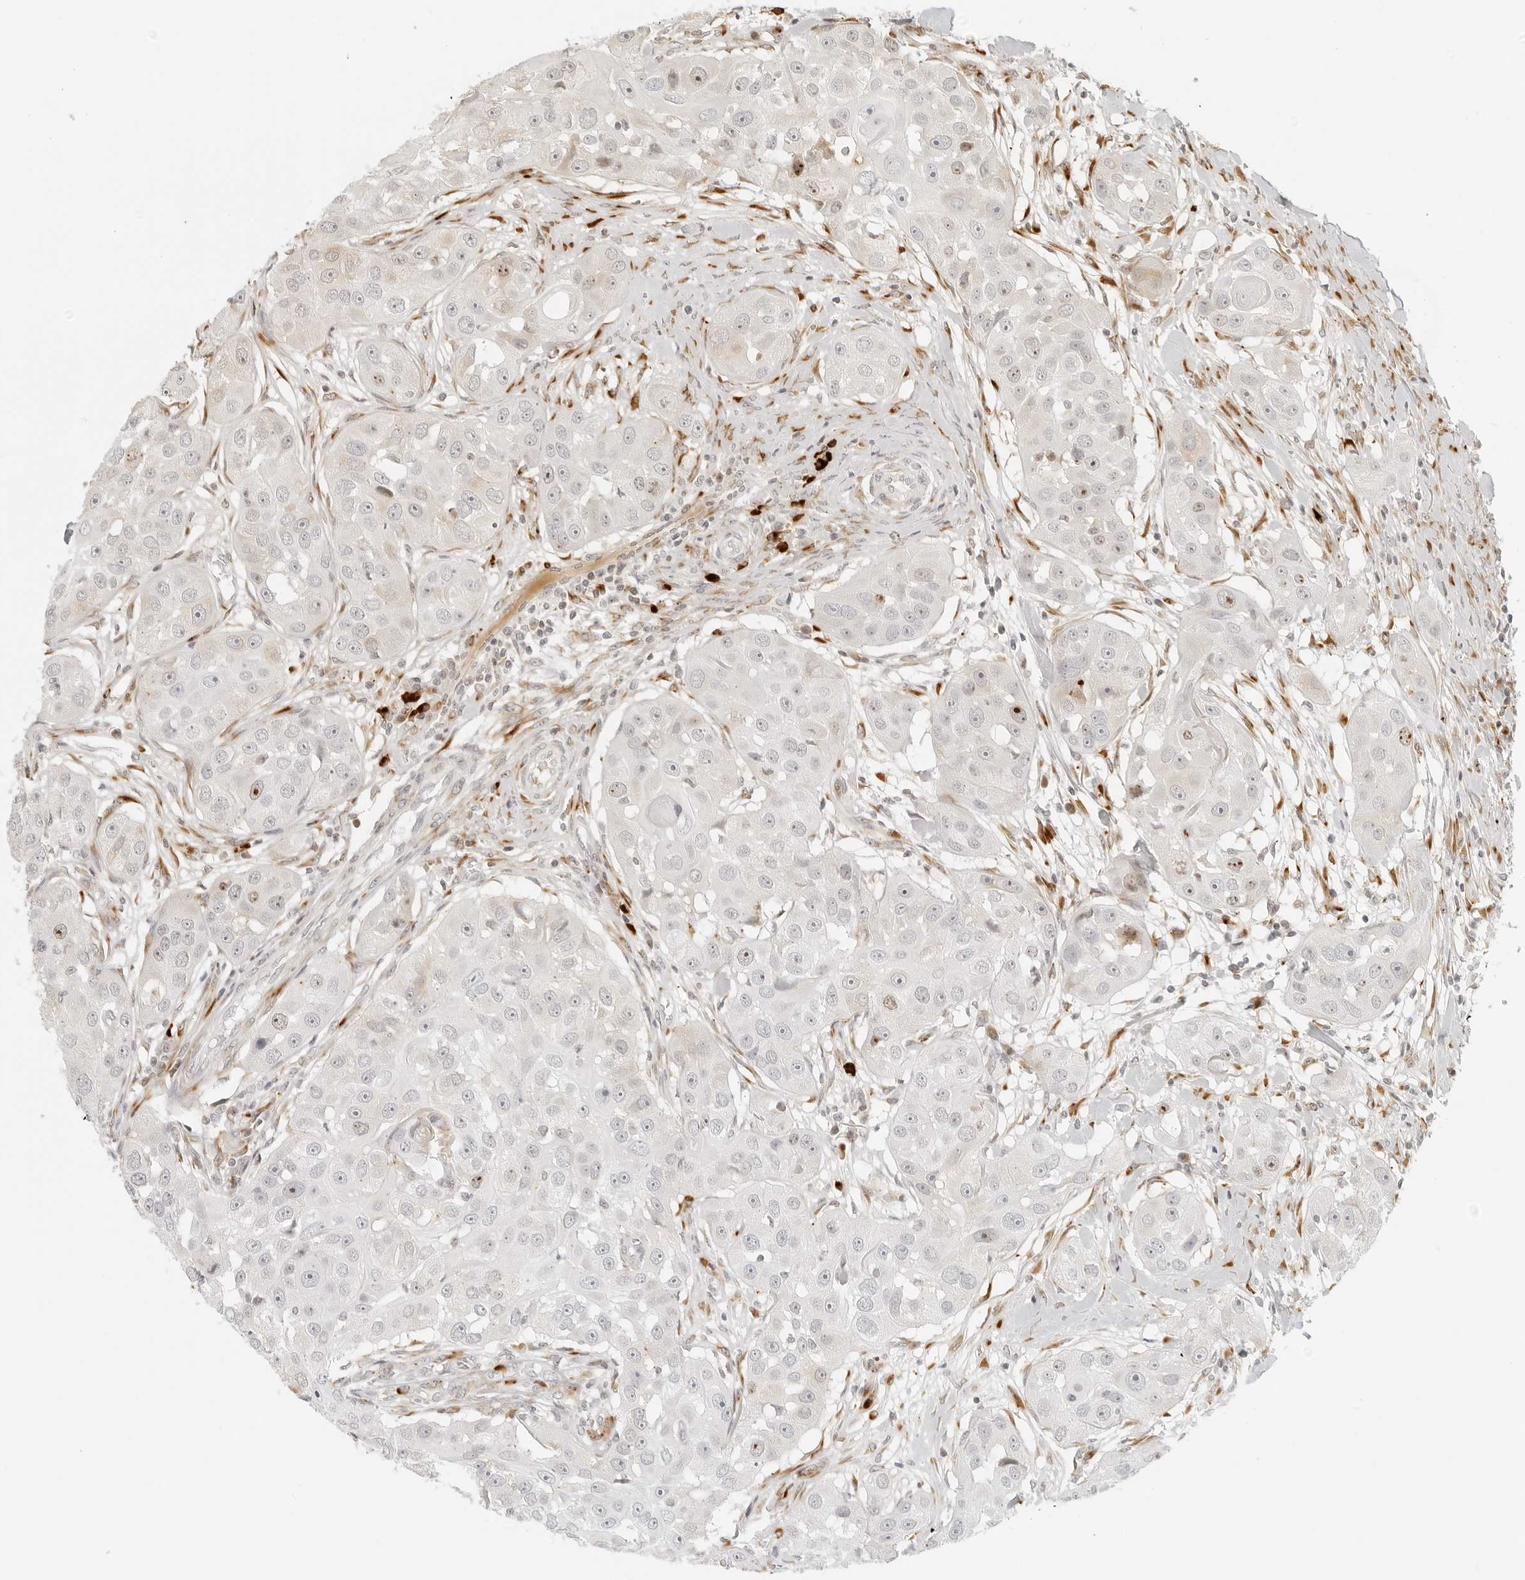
{"staining": {"intensity": "moderate", "quantity": "<25%", "location": "nuclear"}, "tissue": "head and neck cancer", "cell_type": "Tumor cells", "image_type": "cancer", "snomed": [{"axis": "morphology", "description": "Normal tissue, NOS"}, {"axis": "morphology", "description": "Squamous cell carcinoma, NOS"}, {"axis": "topography", "description": "Skeletal muscle"}, {"axis": "topography", "description": "Head-Neck"}], "caption": "Immunohistochemical staining of head and neck cancer (squamous cell carcinoma) exhibits moderate nuclear protein positivity in about <25% of tumor cells.", "gene": "ZNF678", "patient": {"sex": "male", "age": 51}}